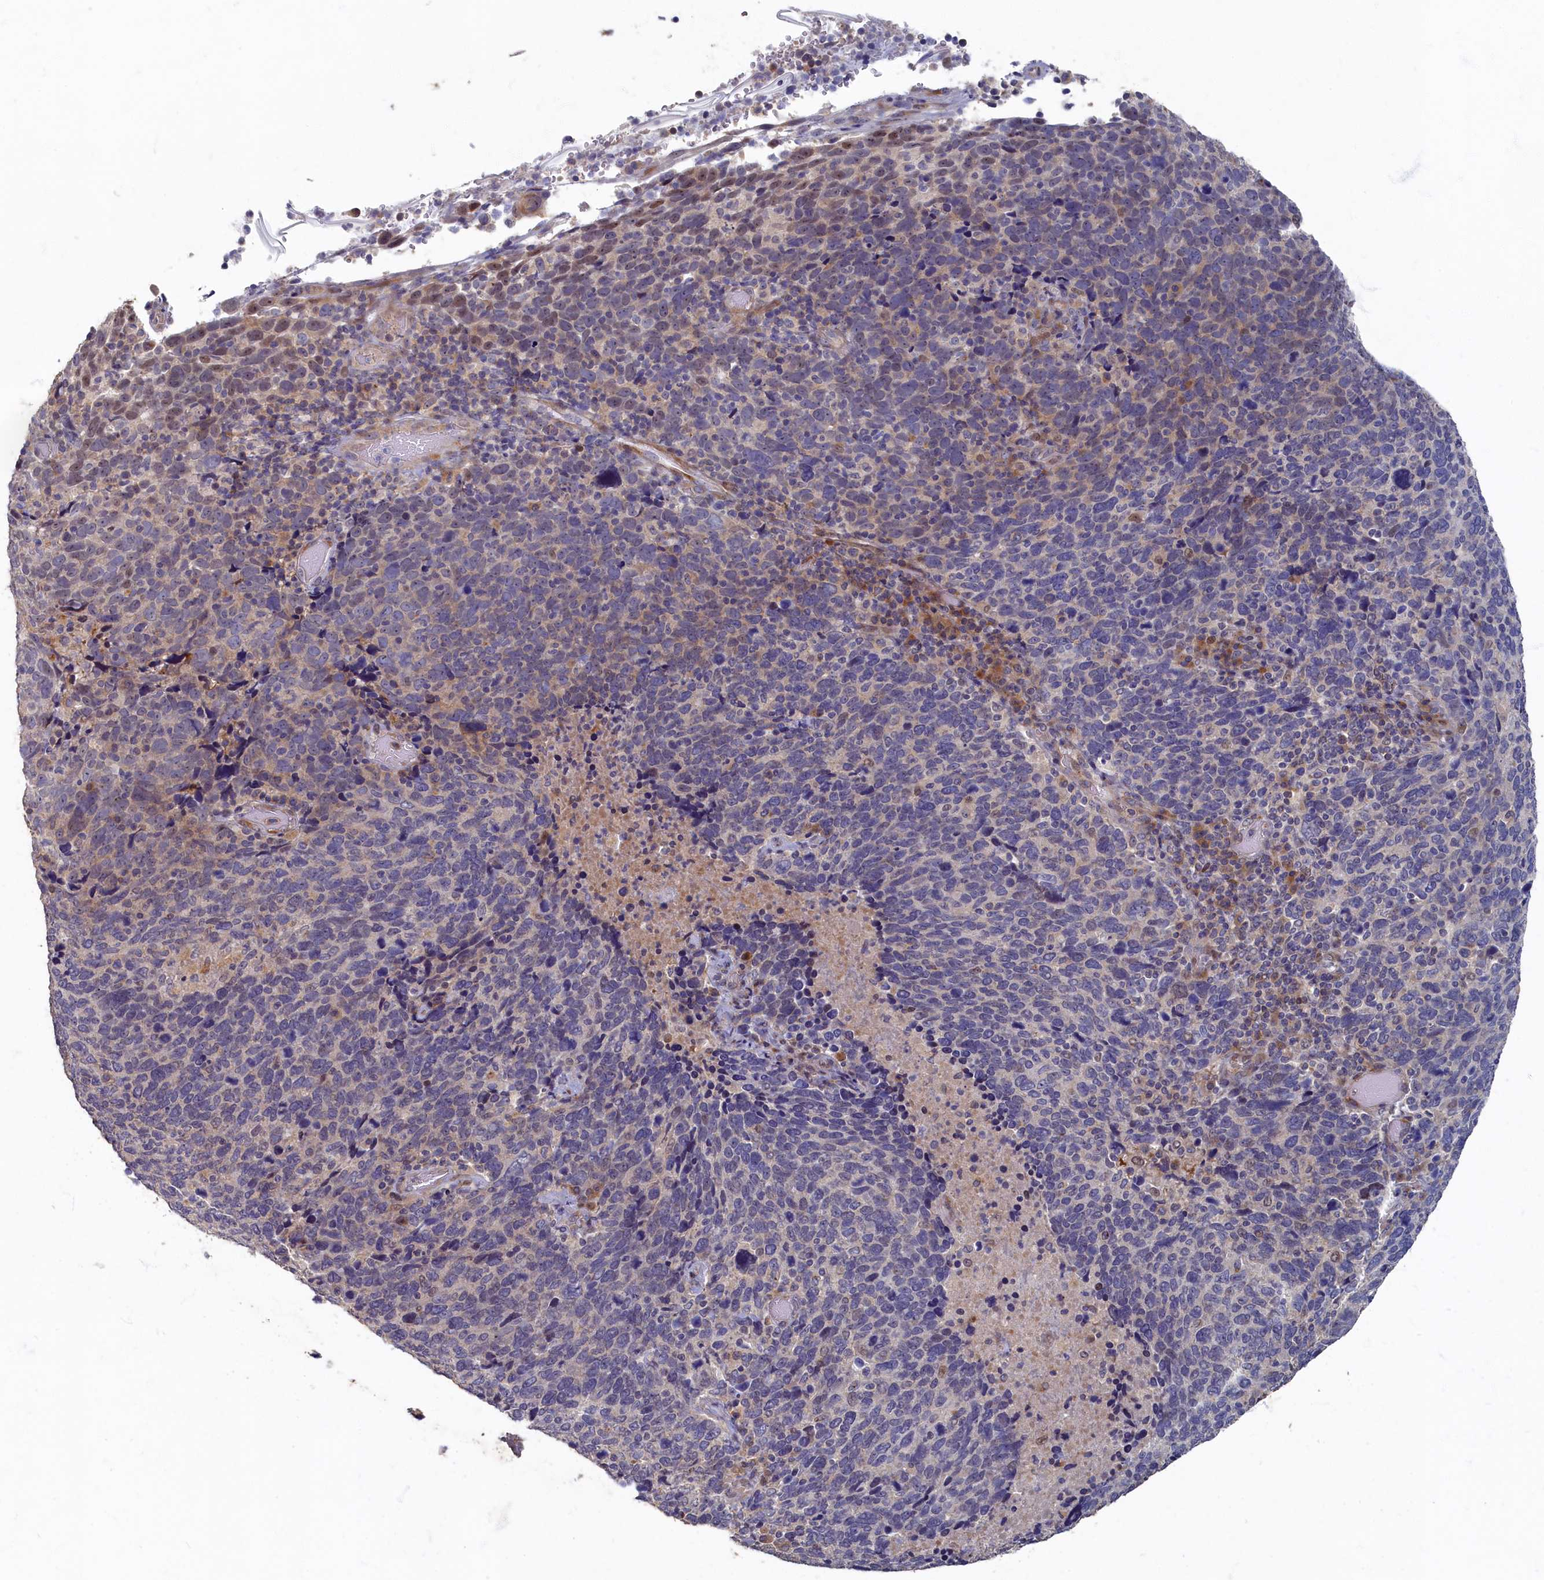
{"staining": {"intensity": "weak", "quantity": "<25%", "location": "nuclear"}, "tissue": "cervical cancer", "cell_type": "Tumor cells", "image_type": "cancer", "snomed": [{"axis": "morphology", "description": "Squamous cell carcinoma, NOS"}, {"axis": "topography", "description": "Cervix"}], "caption": "High power microscopy photomicrograph of an immunohistochemistry (IHC) image of cervical cancer, revealing no significant expression in tumor cells.", "gene": "HUNK", "patient": {"sex": "female", "age": 41}}